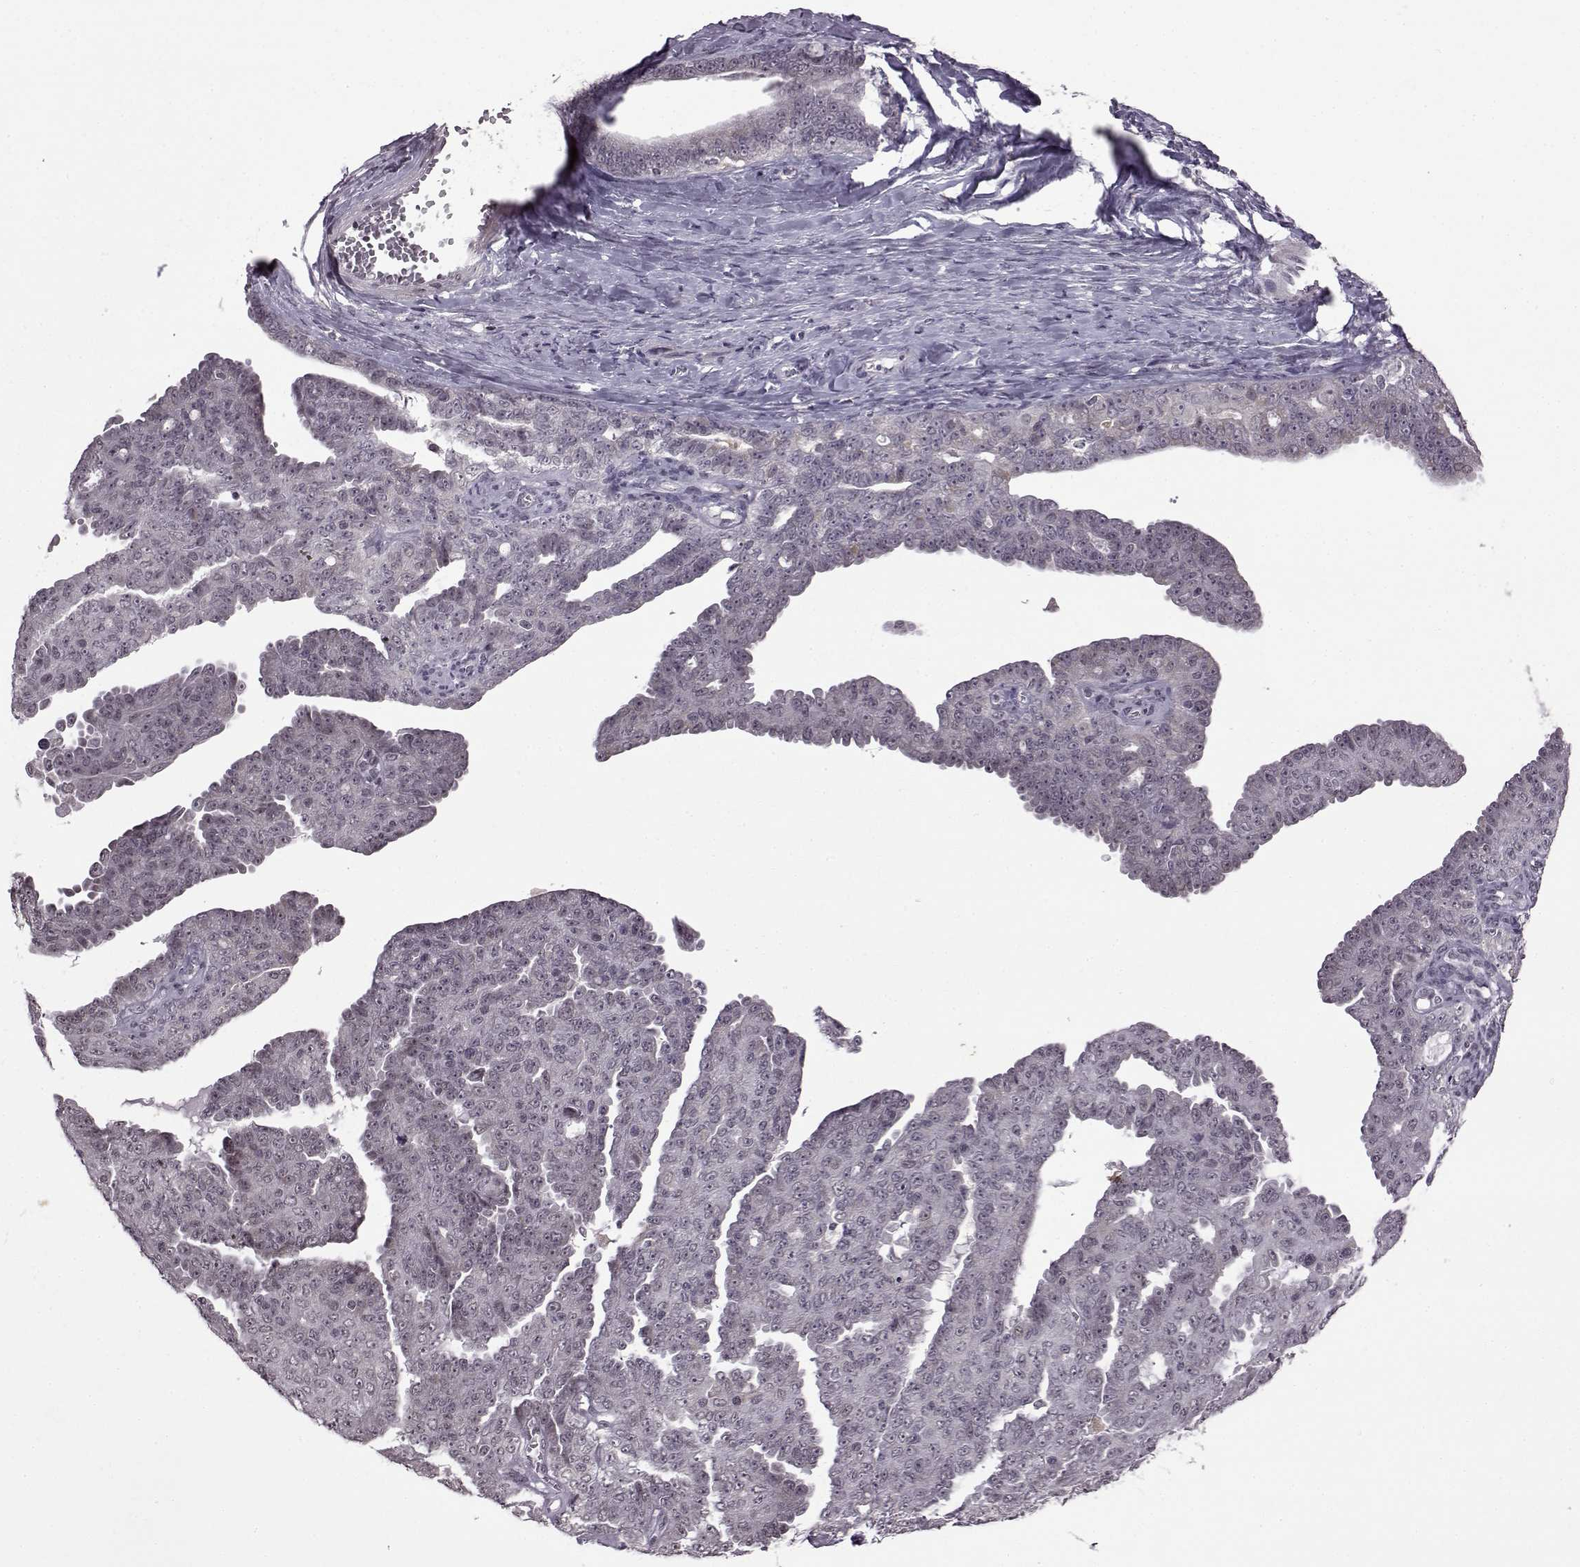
{"staining": {"intensity": "negative", "quantity": "none", "location": "none"}, "tissue": "ovarian cancer", "cell_type": "Tumor cells", "image_type": "cancer", "snomed": [{"axis": "morphology", "description": "Cystadenocarcinoma, serous, NOS"}, {"axis": "topography", "description": "Ovary"}], "caption": "Photomicrograph shows no significant protein expression in tumor cells of ovarian serous cystadenocarcinoma. Nuclei are stained in blue.", "gene": "SLC28A2", "patient": {"sex": "female", "age": 71}}